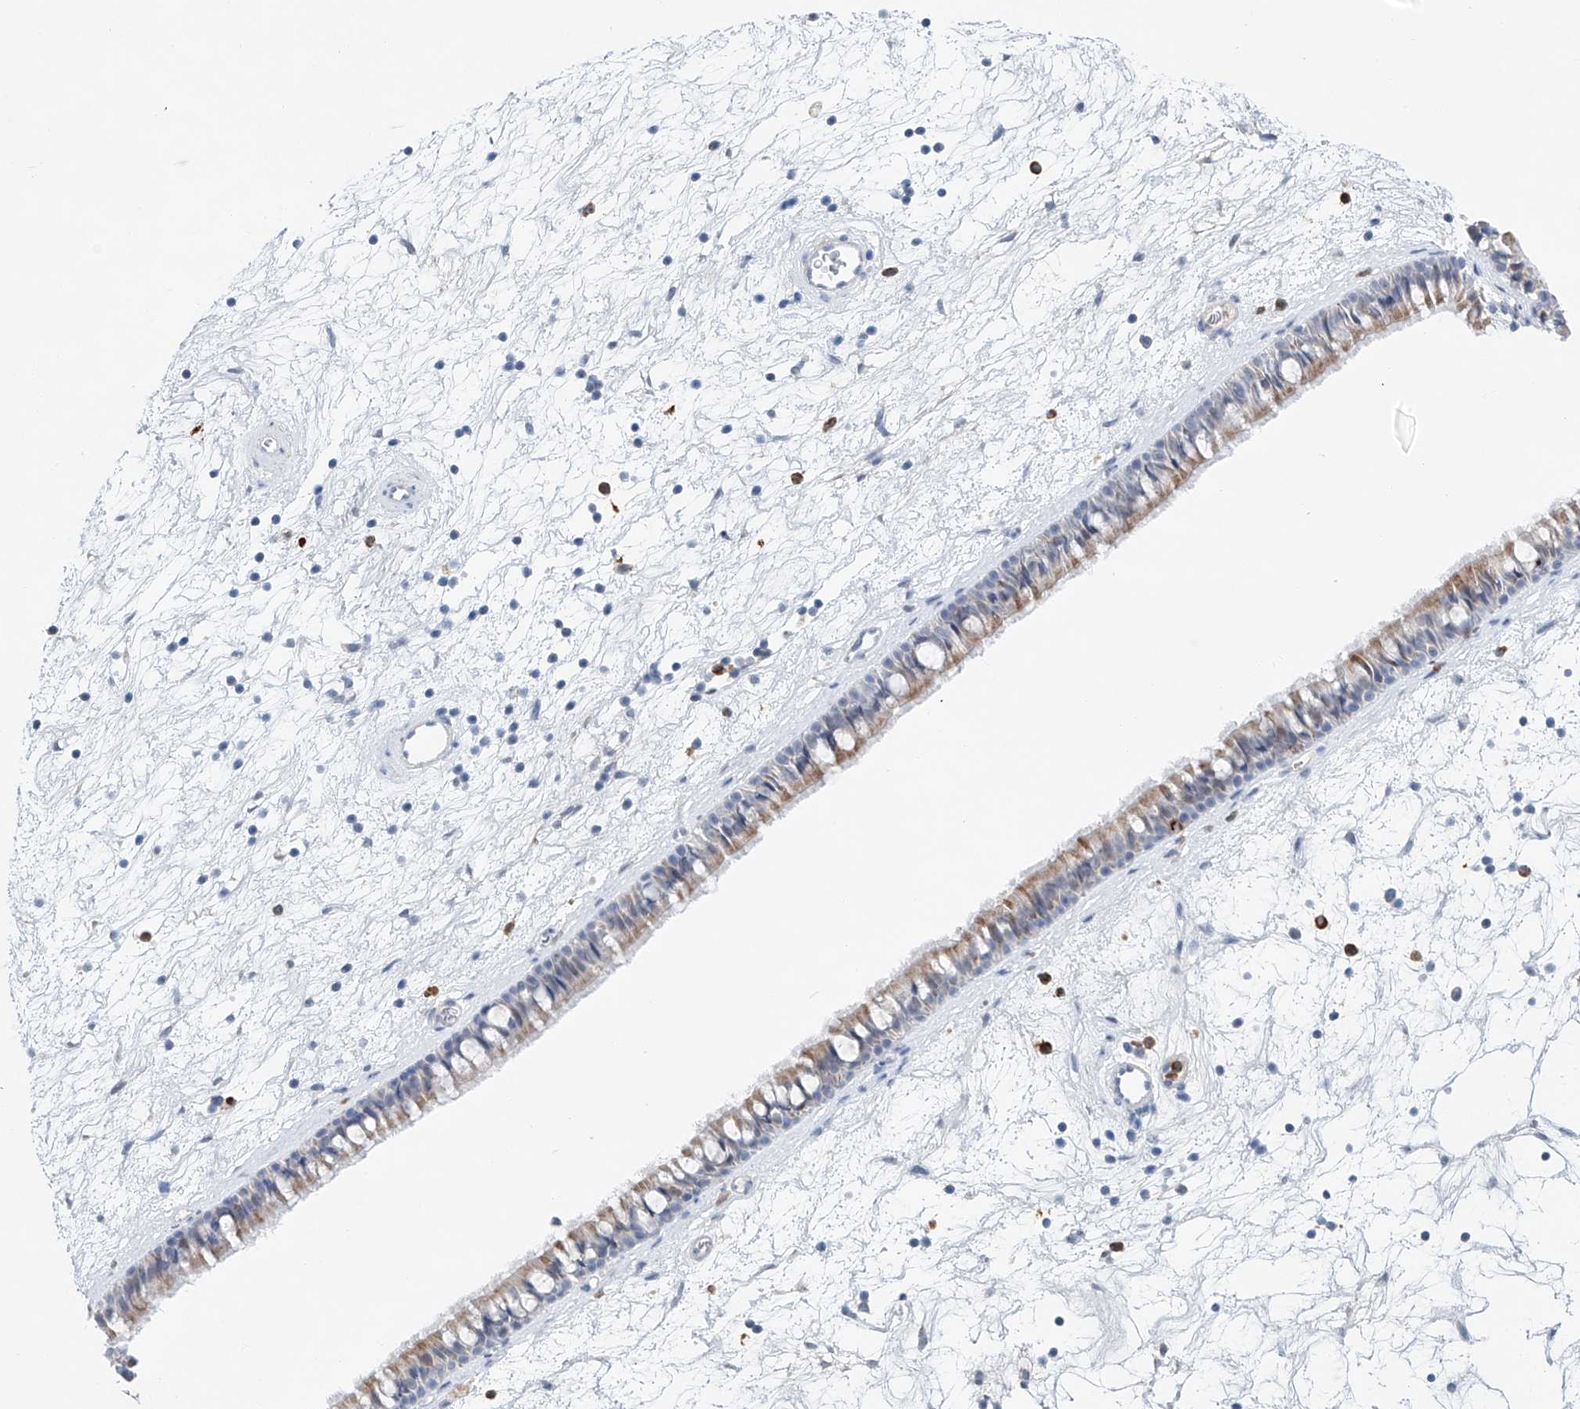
{"staining": {"intensity": "weak", "quantity": "25%-75%", "location": "cytoplasmic/membranous"}, "tissue": "nasopharynx", "cell_type": "Respiratory epithelial cells", "image_type": "normal", "snomed": [{"axis": "morphology", "description": "Normal tissue, NOS"}, {"axis": "topography", "description": "Nasopharynx"}], "caption": "Benign nasopharynx displays weak cytoplasmic/membranous staining in about 25%-75% of respiratory epithelial cells.", "gene": "KLF15", "patient": {"sex": "male", "age": 64}}